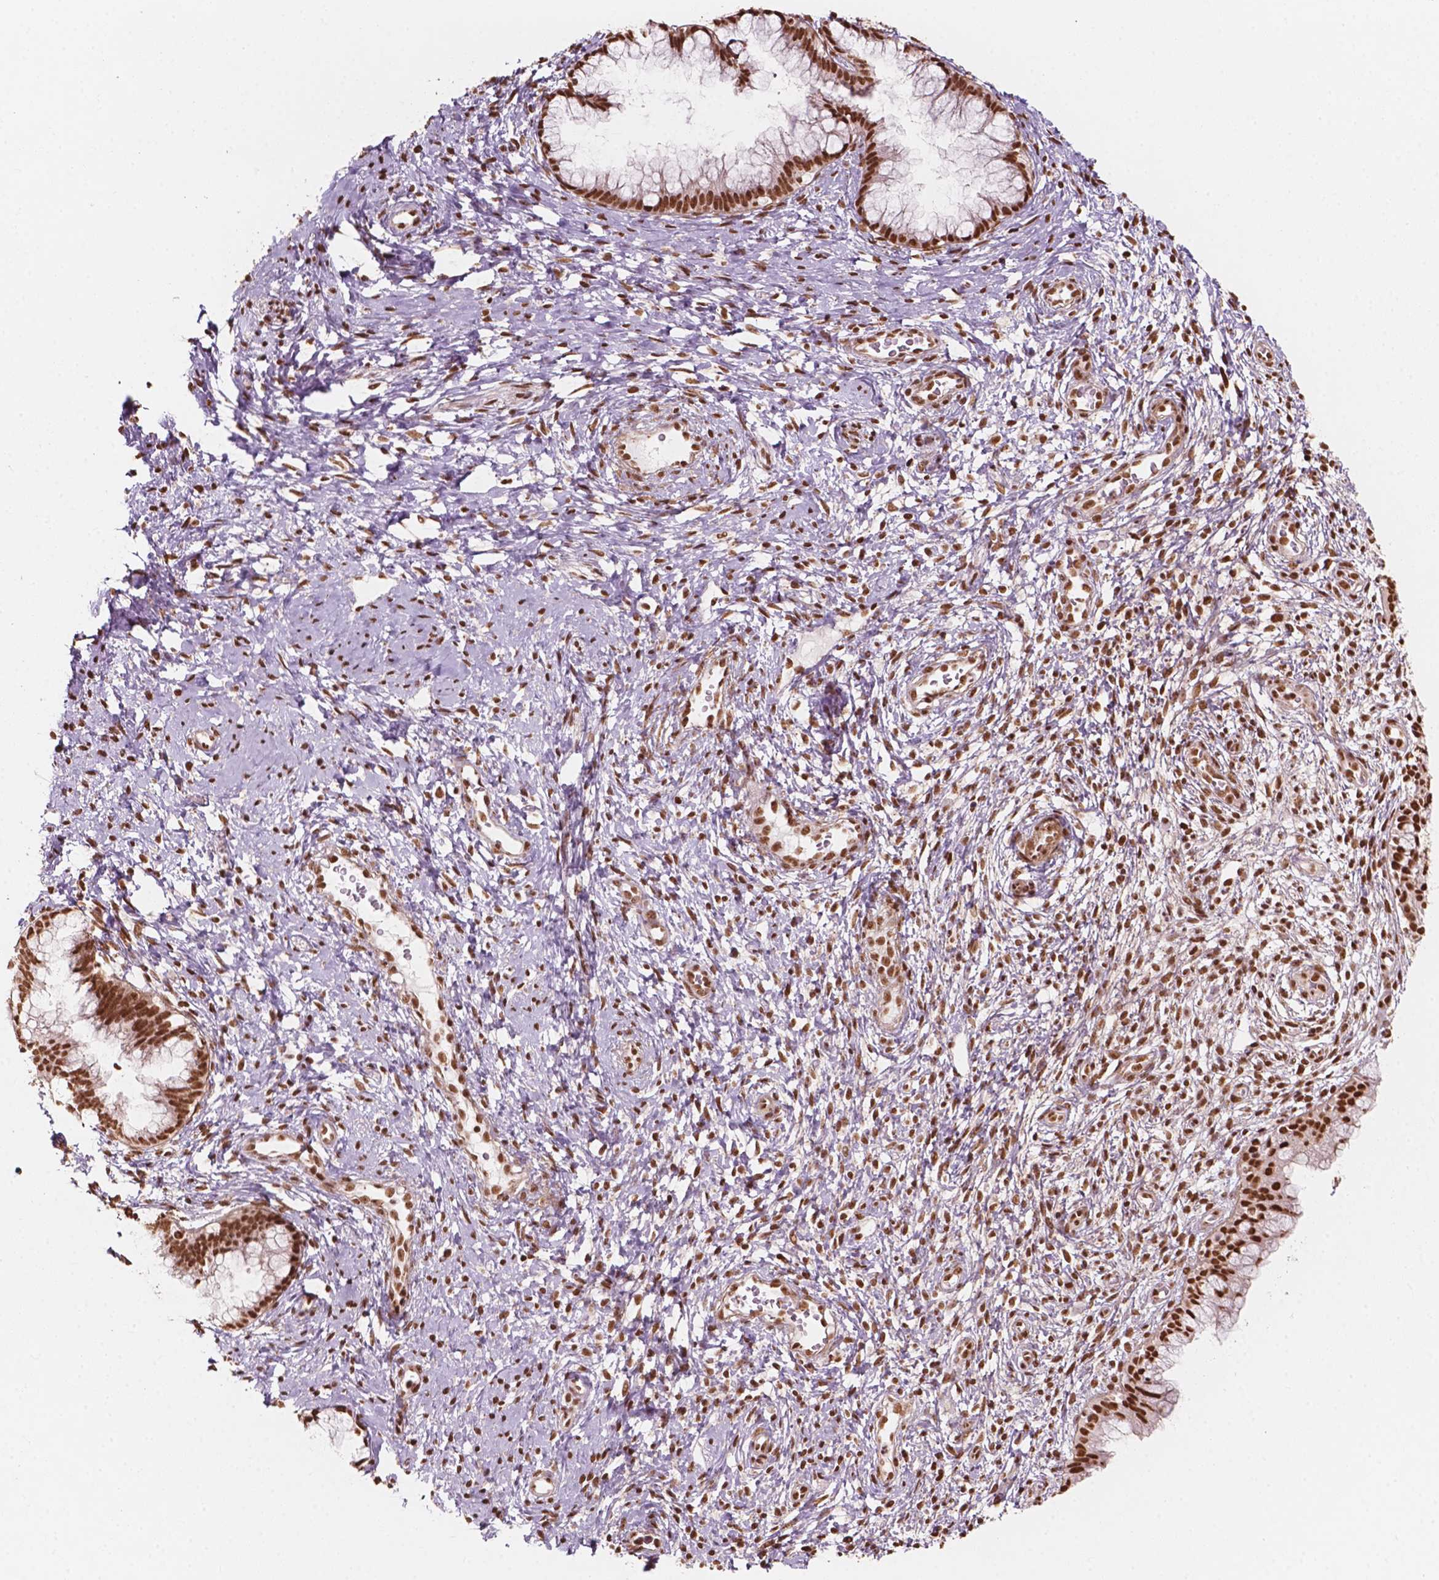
{"staining": {"intensity": "moderate", "quantity": ">75%", "location": "nuclear"}, "tissue": "cervical cancer", "cell_type": "Tumor cells", "image_type": "cancer", "snomed": [{"axis": "morphology", "description": "Squamous cell carcinoma, NOS"}, {"axis": "topography", "description": "Cervix"}], "caption": "A photomicrograph of cervical cancer stained for a protein shows moderate nuclear brown staining in tumor cells.", "gene": "GTF3C5", "patient": {"sex": "female", "age": 32}}